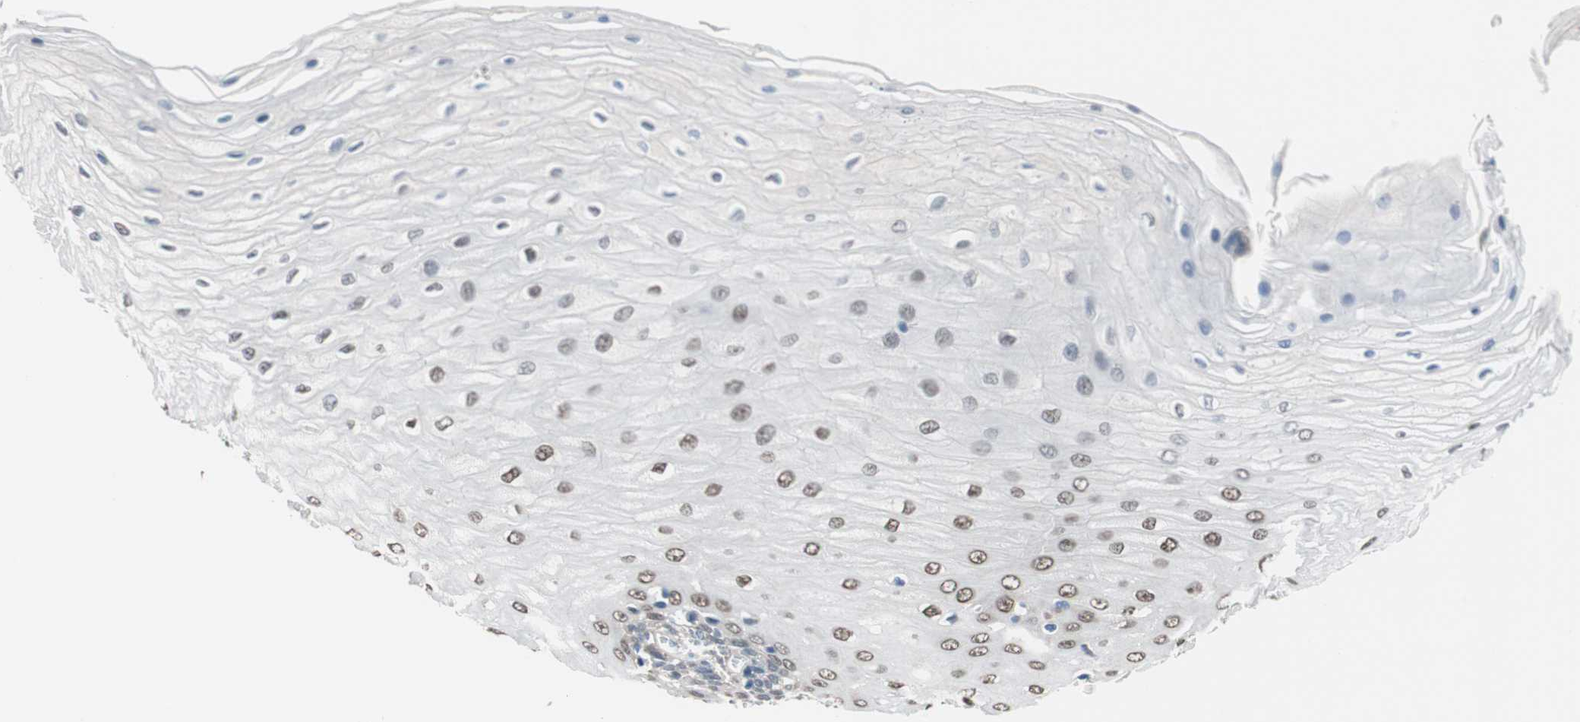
{"staining": {"intensity": "weak", "quantity": "25%-75%", "location": "nuclear"}, "tissue": "esophagus", "cell_type": "Squamous epithelial cells", "image_type": "normal", "snomed": [{"axis": "morphology", "description": "Normal tissue, NOS"}, {"axis": "morphology", "description": "Squamous cell carcinoma, NOS"}, {"axis": "topography", "description": "Esophagus"}], "caption": "This image demonstrates immunohistochemistry (IHC) staining of normal esophagus, with low weak nuclear expression in approximately 25%-75% of squamous epithelial cells.", "gene": "GRHL1", "patient": {"sex": "male", "age": 65}}